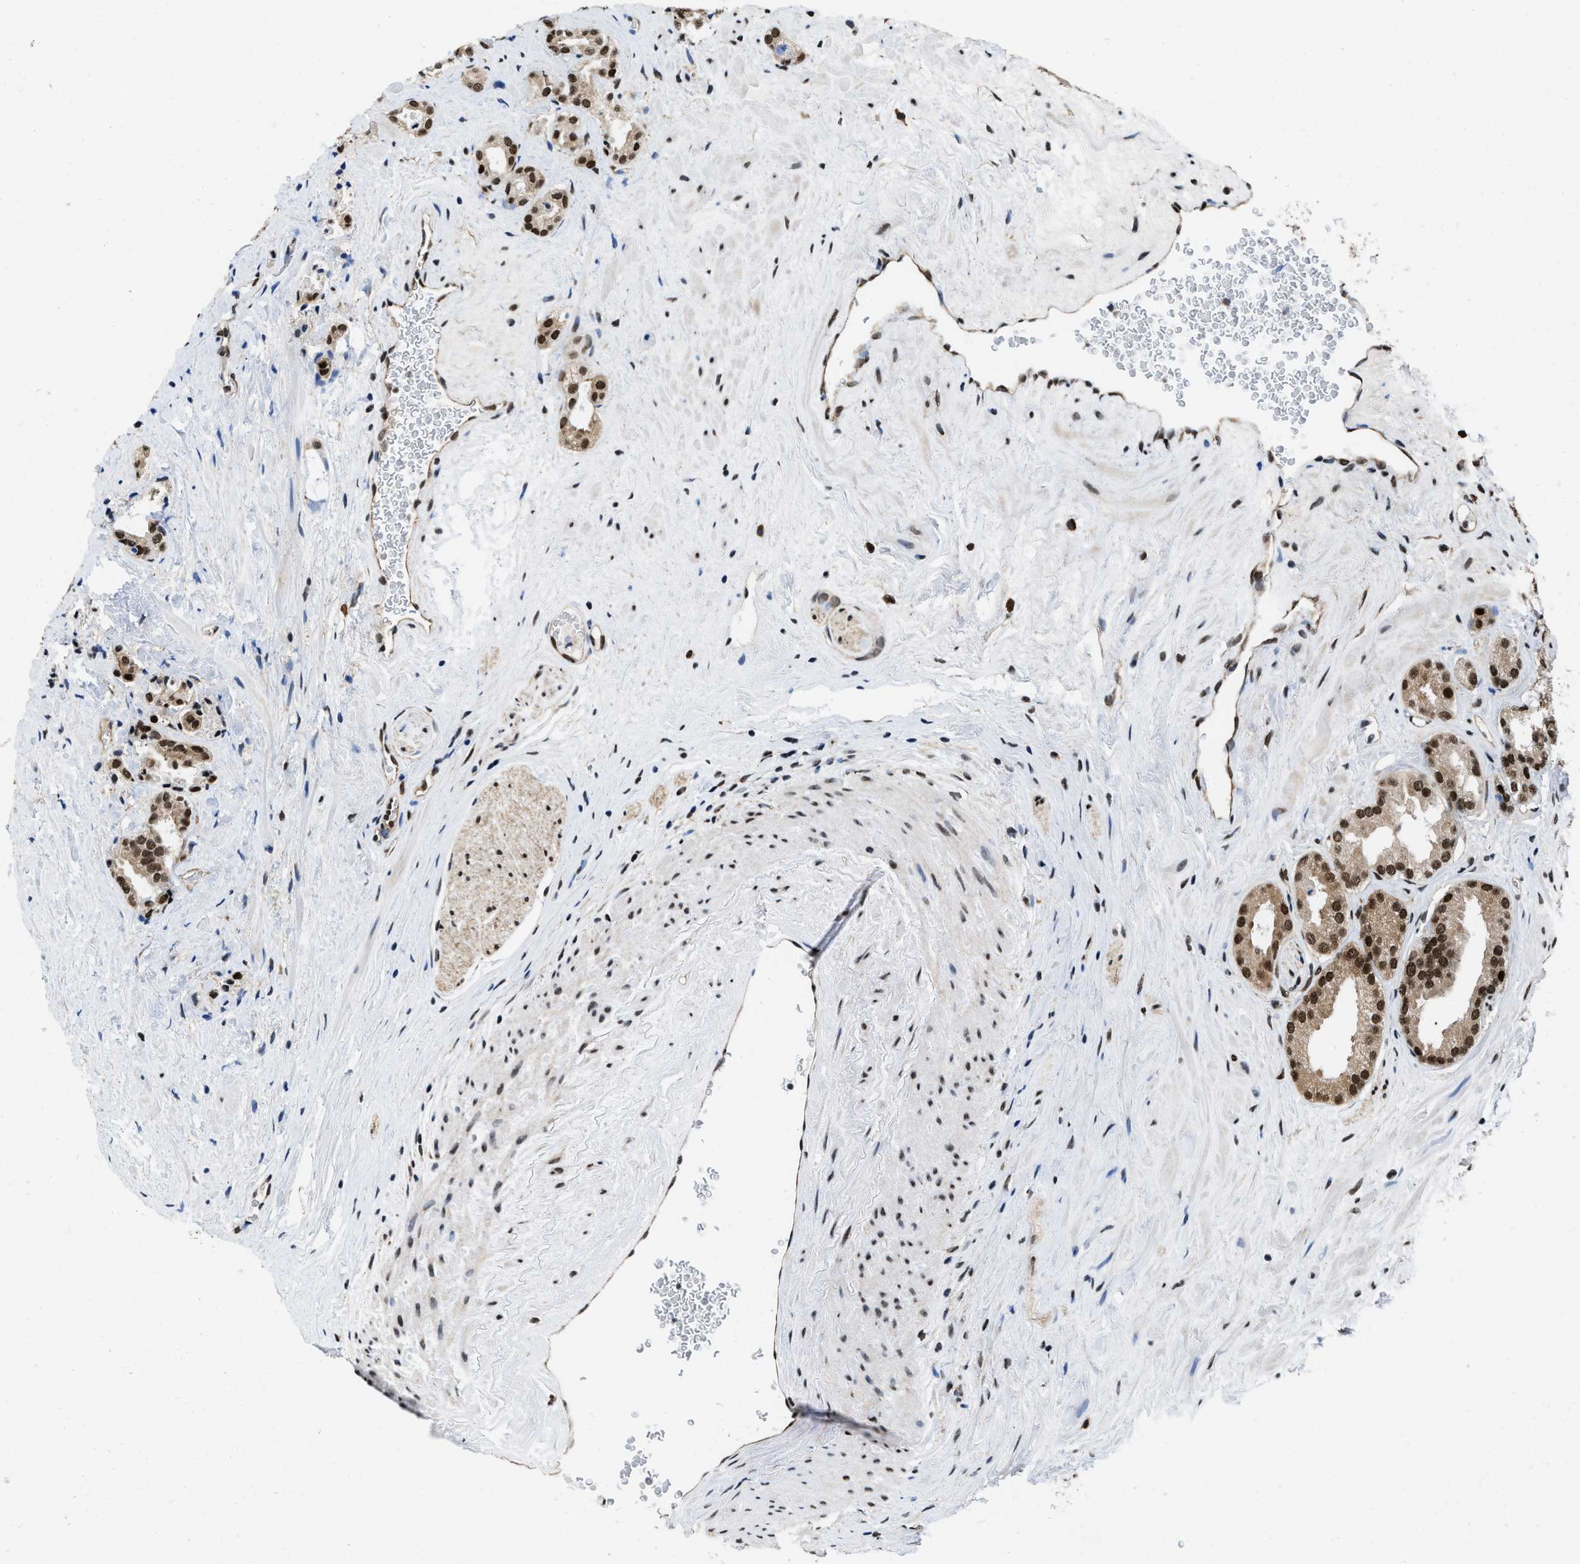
{"staining": {"intensity": "strong", "quantity": ">75%", "location": "nuclear"}, "tissue": "prostate cancer", "cell_type": "Tumor cells", "image_type": "cancer", "snomed": [{"axis": "morphology", "description": "Adenocarcinoma, High grade"}, {"axis": "topography", "description": "Prostate"}], "caption": "Human prostate cancer (adenocarcinoma (high-grade)) stained with a brown dye displays strong nuclear positive expression in approximately >75% of tumor cells.", "gene": "SAFB", "patient": {"sex": "male", "age": 64}}